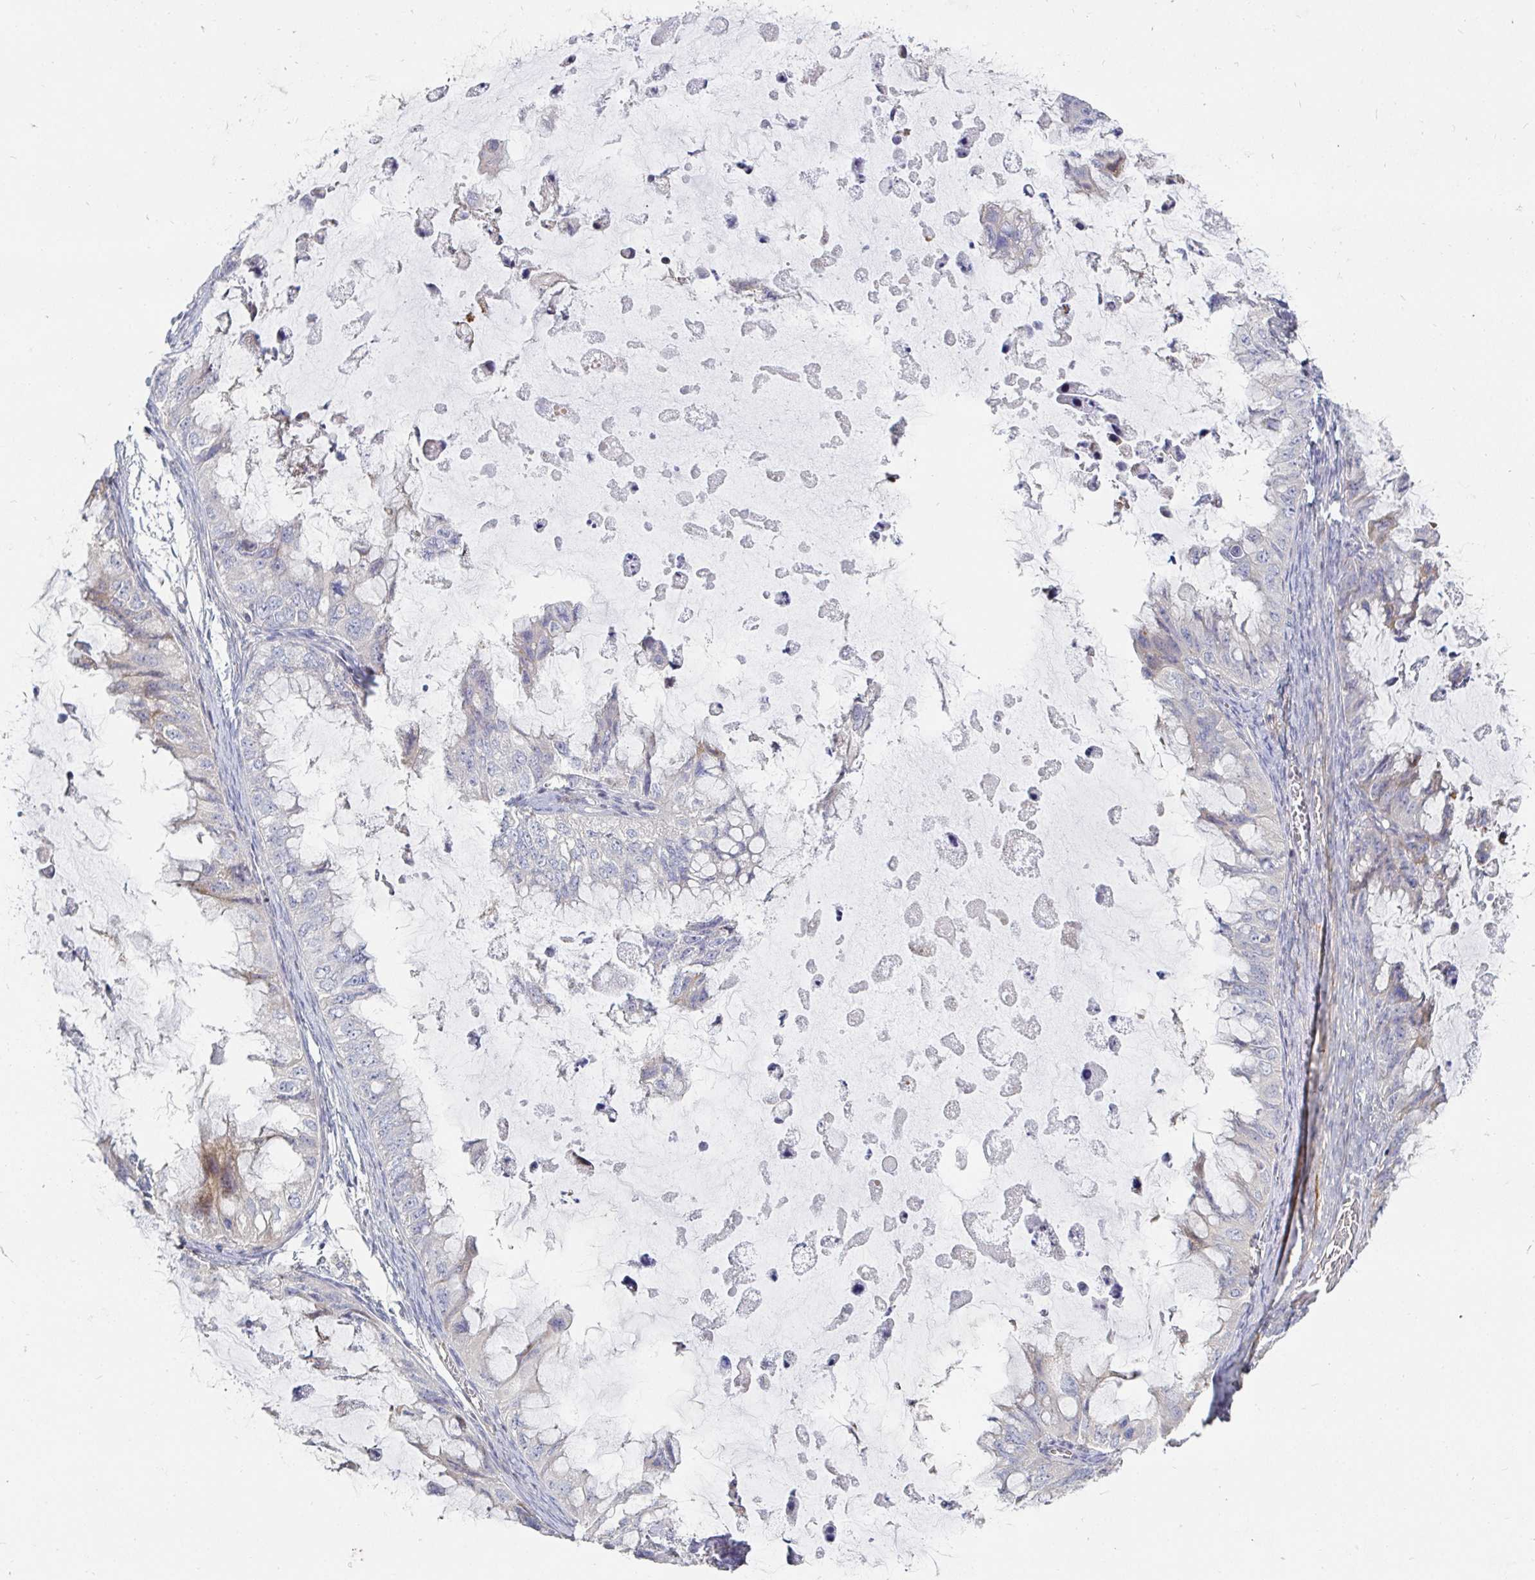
{"staining": {"intensity": "negative", "quantity": "none", "location": "none"}, "tissue": "ovarian cancer", "cell_type": "Tumor cells", "image_type": "cancer", "snomed": [{"axis": "morphology", "description": "Cystadenocarcinoma, mucinous, NOS"}, {"axis": "topography", "description": "Ovary"}], "caption": "The IHC image has no significant staining in tumor cells of ovarian cancer tissue.", "gene": "SSH2", "patient": {"sex": "female", "age": 72}}